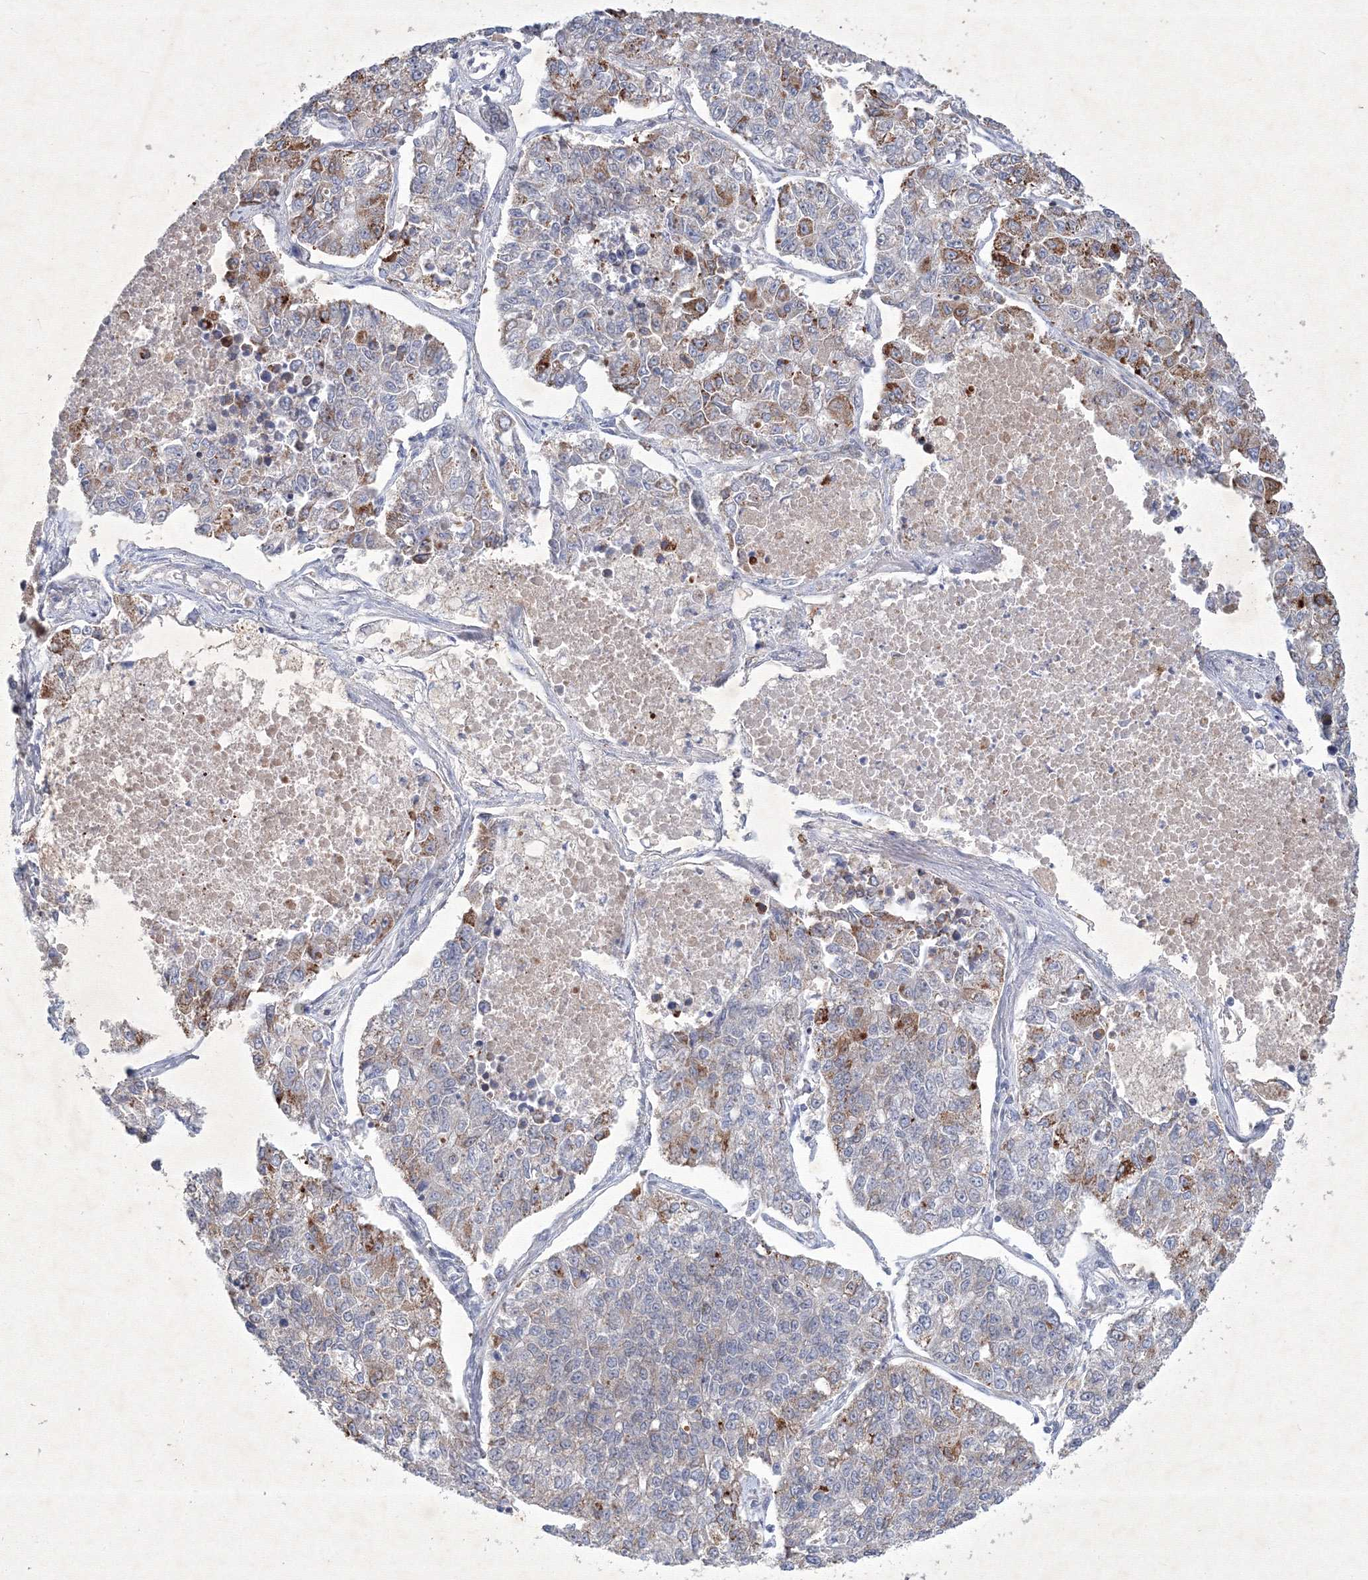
{"staining": {"intensity": "moderate", "quantity": "<25%", "location": "cytoplasmic/membranous"}, "tissue": "lung cancer", "cell_type": "Tumor cells", "image_type": "cancer", "snomed": [{"axis": "morphology", "description": "Adenocarcinoma, NOS"}, {"axis": "topography", "description": "Lung"}], "caption": "Protein expression analysis of lung cancer (adenocarcinoma) displays moderate cytoplasmic/membranous expression in about <25% of tumor cells.", "gene": "CXXC4", "patient": {"sex": "male", "age": 49}}